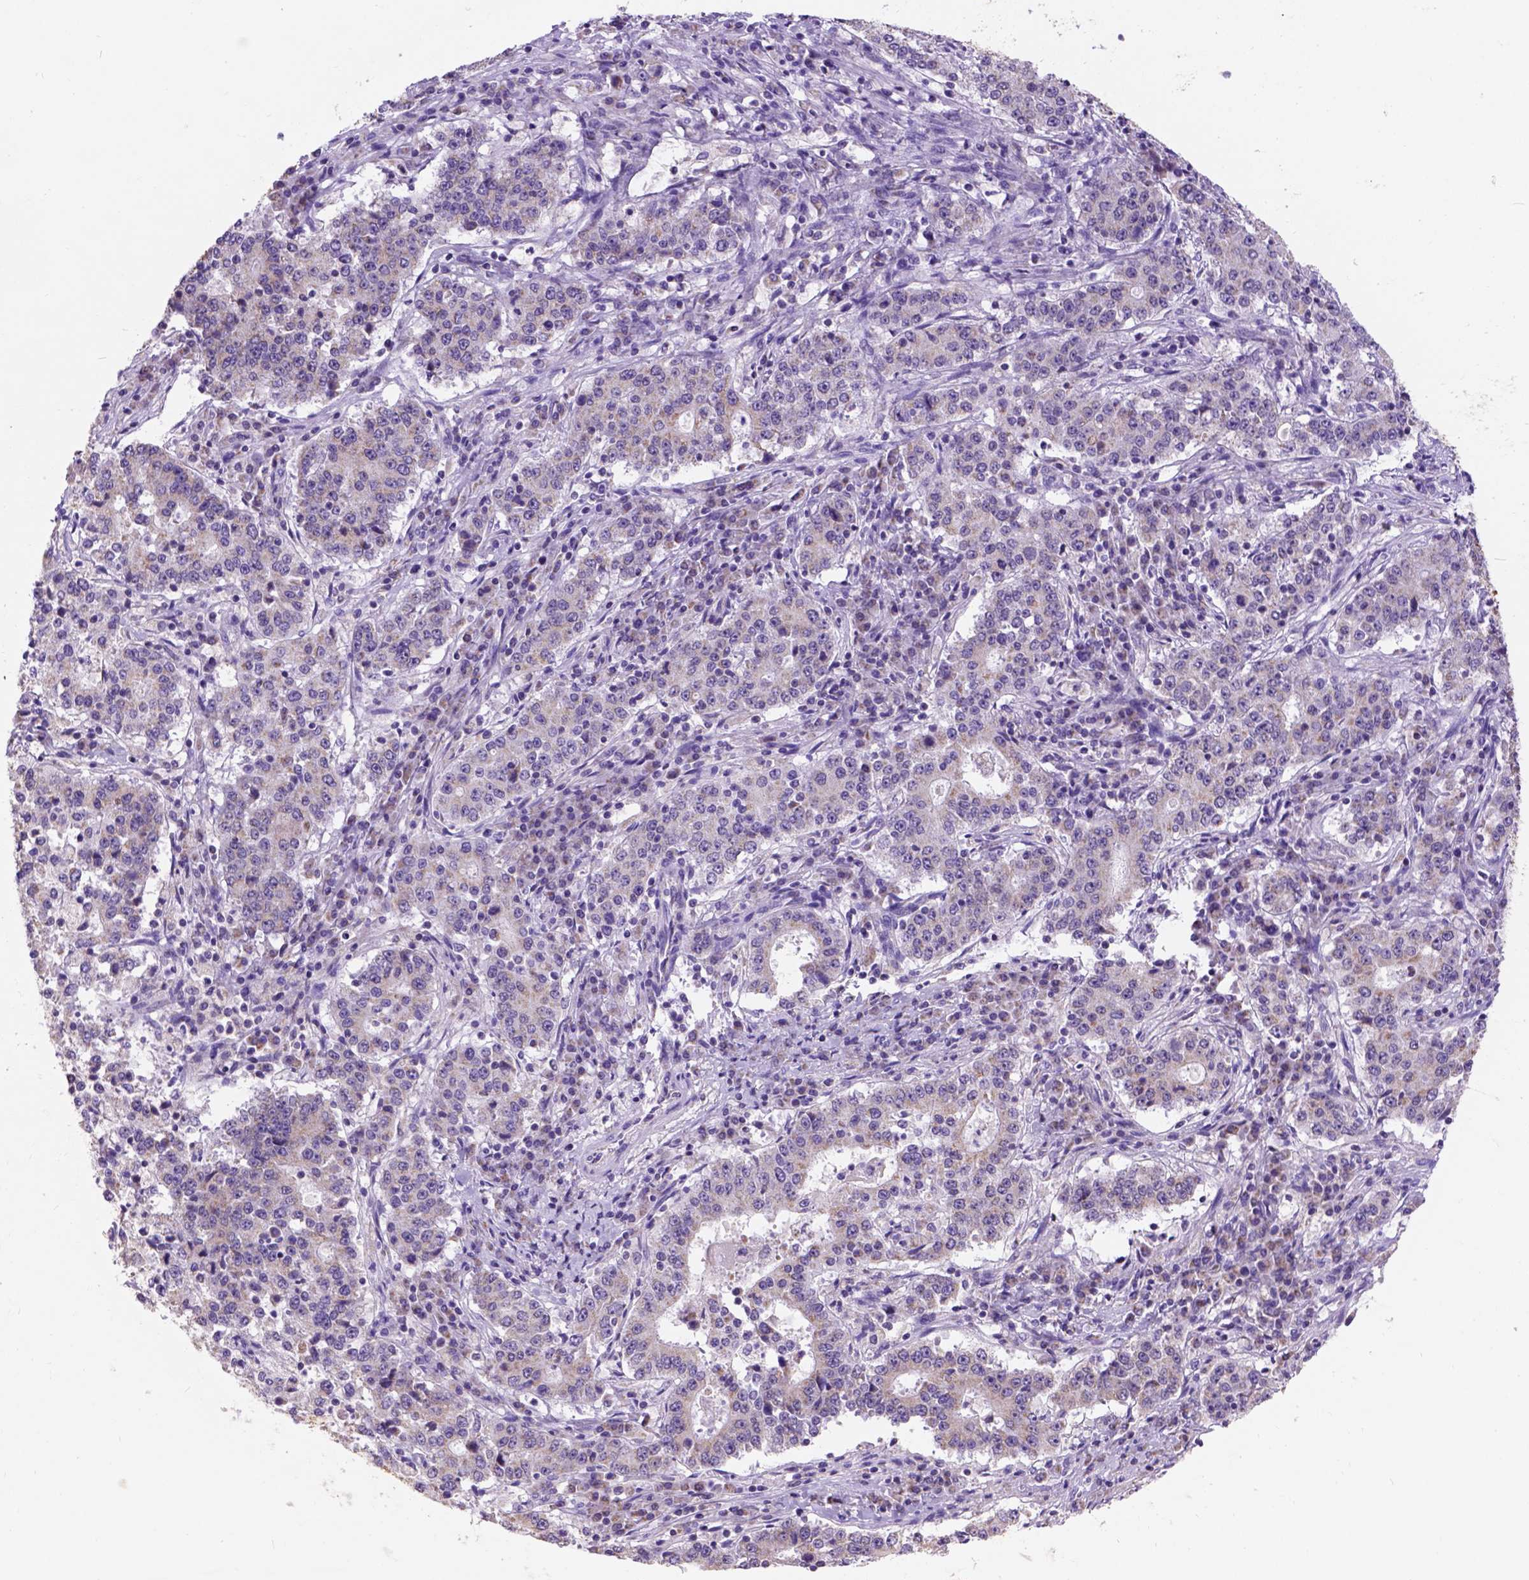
{"staining": {"intensity": "weak", "quantity": "25%-75%", "location": "cytoplasmic/membranous"}, "tissue": "stomach cancer", "cell_type": "Tumor cells", "image_type": "cancer", "snomed": [{"axis": "morphology", "description": "Adenocarcinoma, NOS"}, {"axis": "topography", "description": "Stomach"}], "caption": "Protein staining displays weak cytoplasmic/membranous staining in about 25%-75% of tumor cells in stomach adenocarcinoma. (Brightfield microscopy of DAB IHC at high magnification).", "gene": "L2HGDH", "patient": {"sex": "male", "age": 59}}